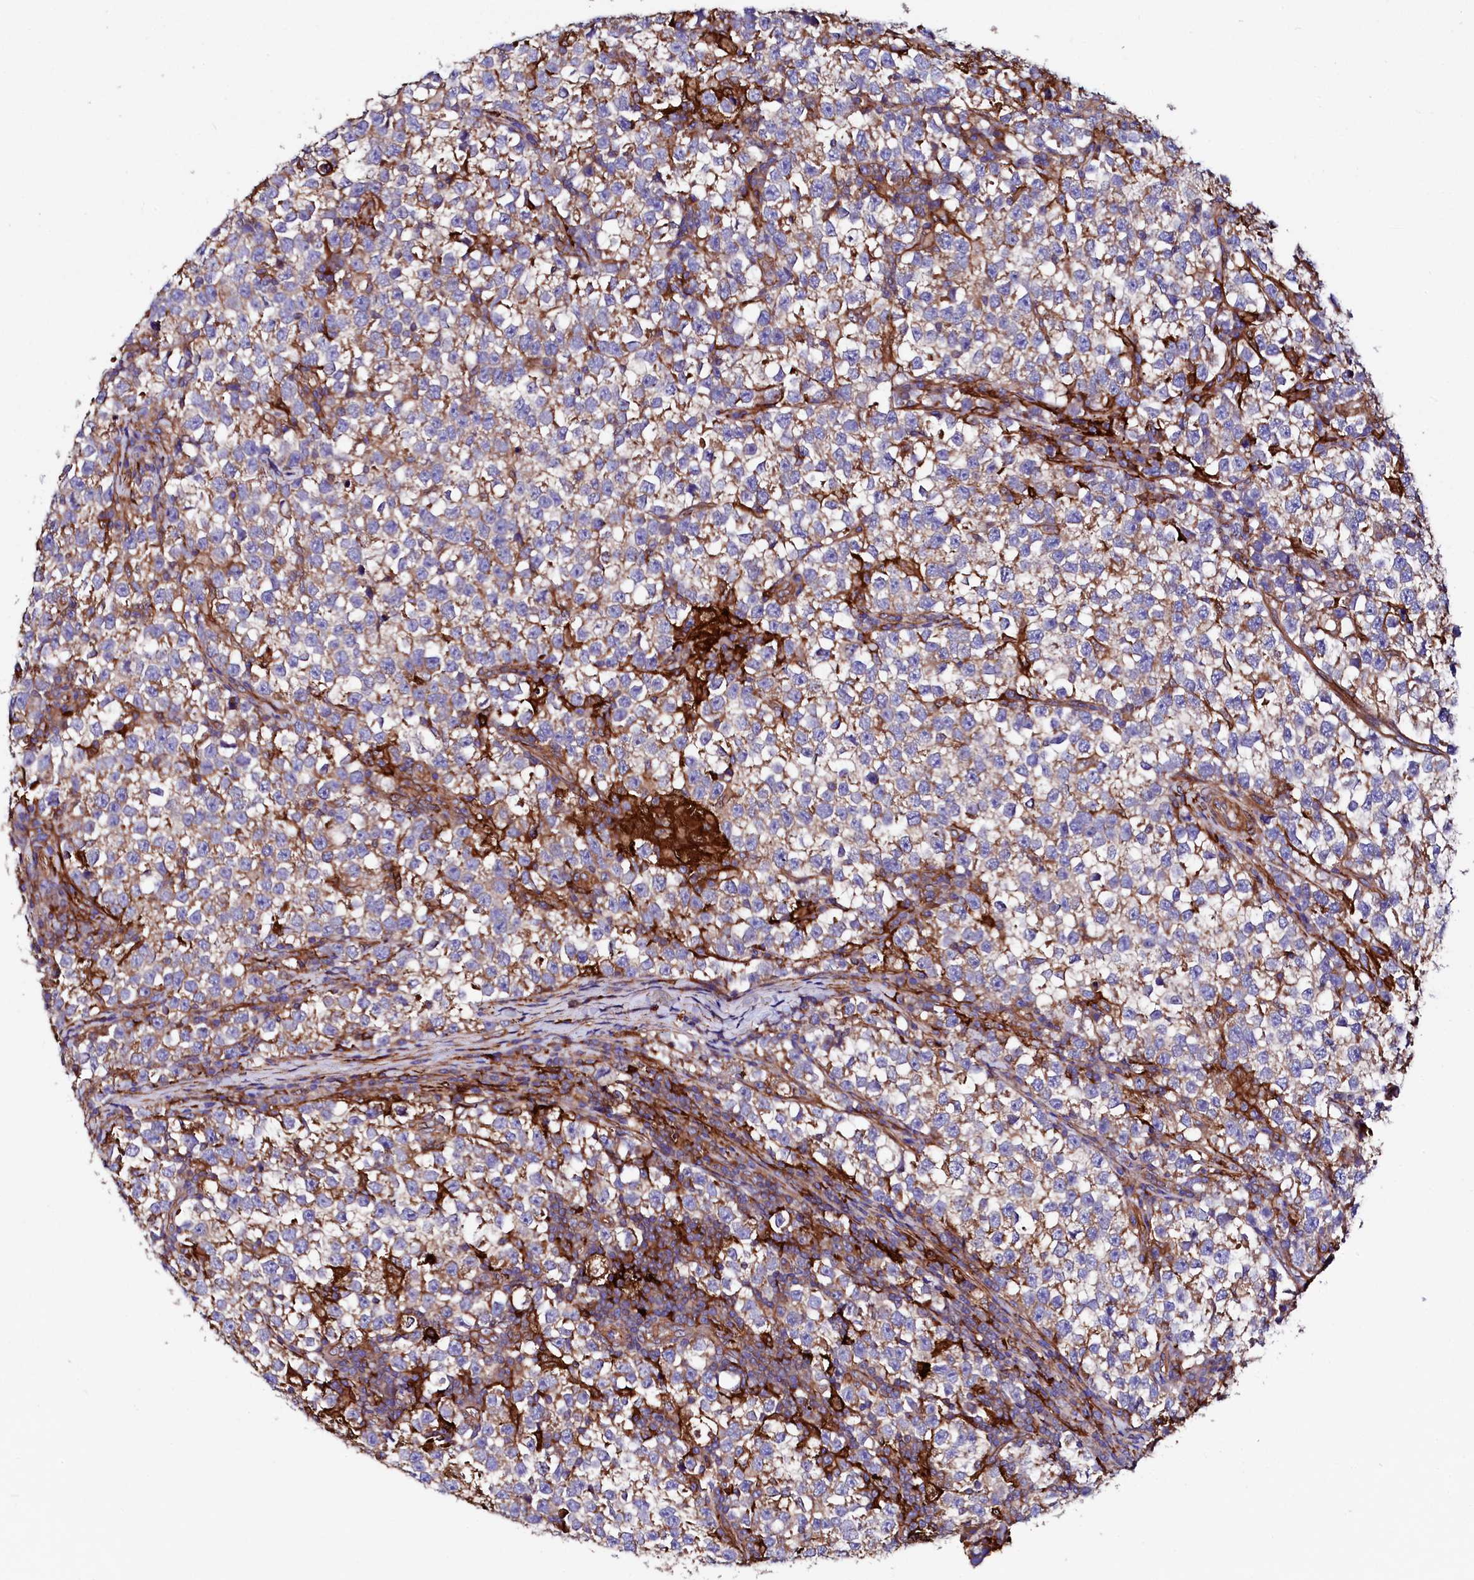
{"staining": {"intensity": "weak", "quantity": "25%-75%", "location": "cytoplasmic/membranous"}, "tissue": "testis cancer", "cell_type": "Tumor cells", "image_type": "cancer", "snomed": [{"axis": "morphology", "description": "Normal tissue, NOS"}, {"axis": "morphology", "description": "Seminoma, NOS"}, {"axis": "topography", "description": "Testis"}], "caption": "Immunohistochemical staining of testis cancer displays weak cytoplasmic/membranous protein staining in approximately 25%-75% of tumor cells.", "gene": "STAMBPL1", "patient": {"sex": "male", "age": 43}}